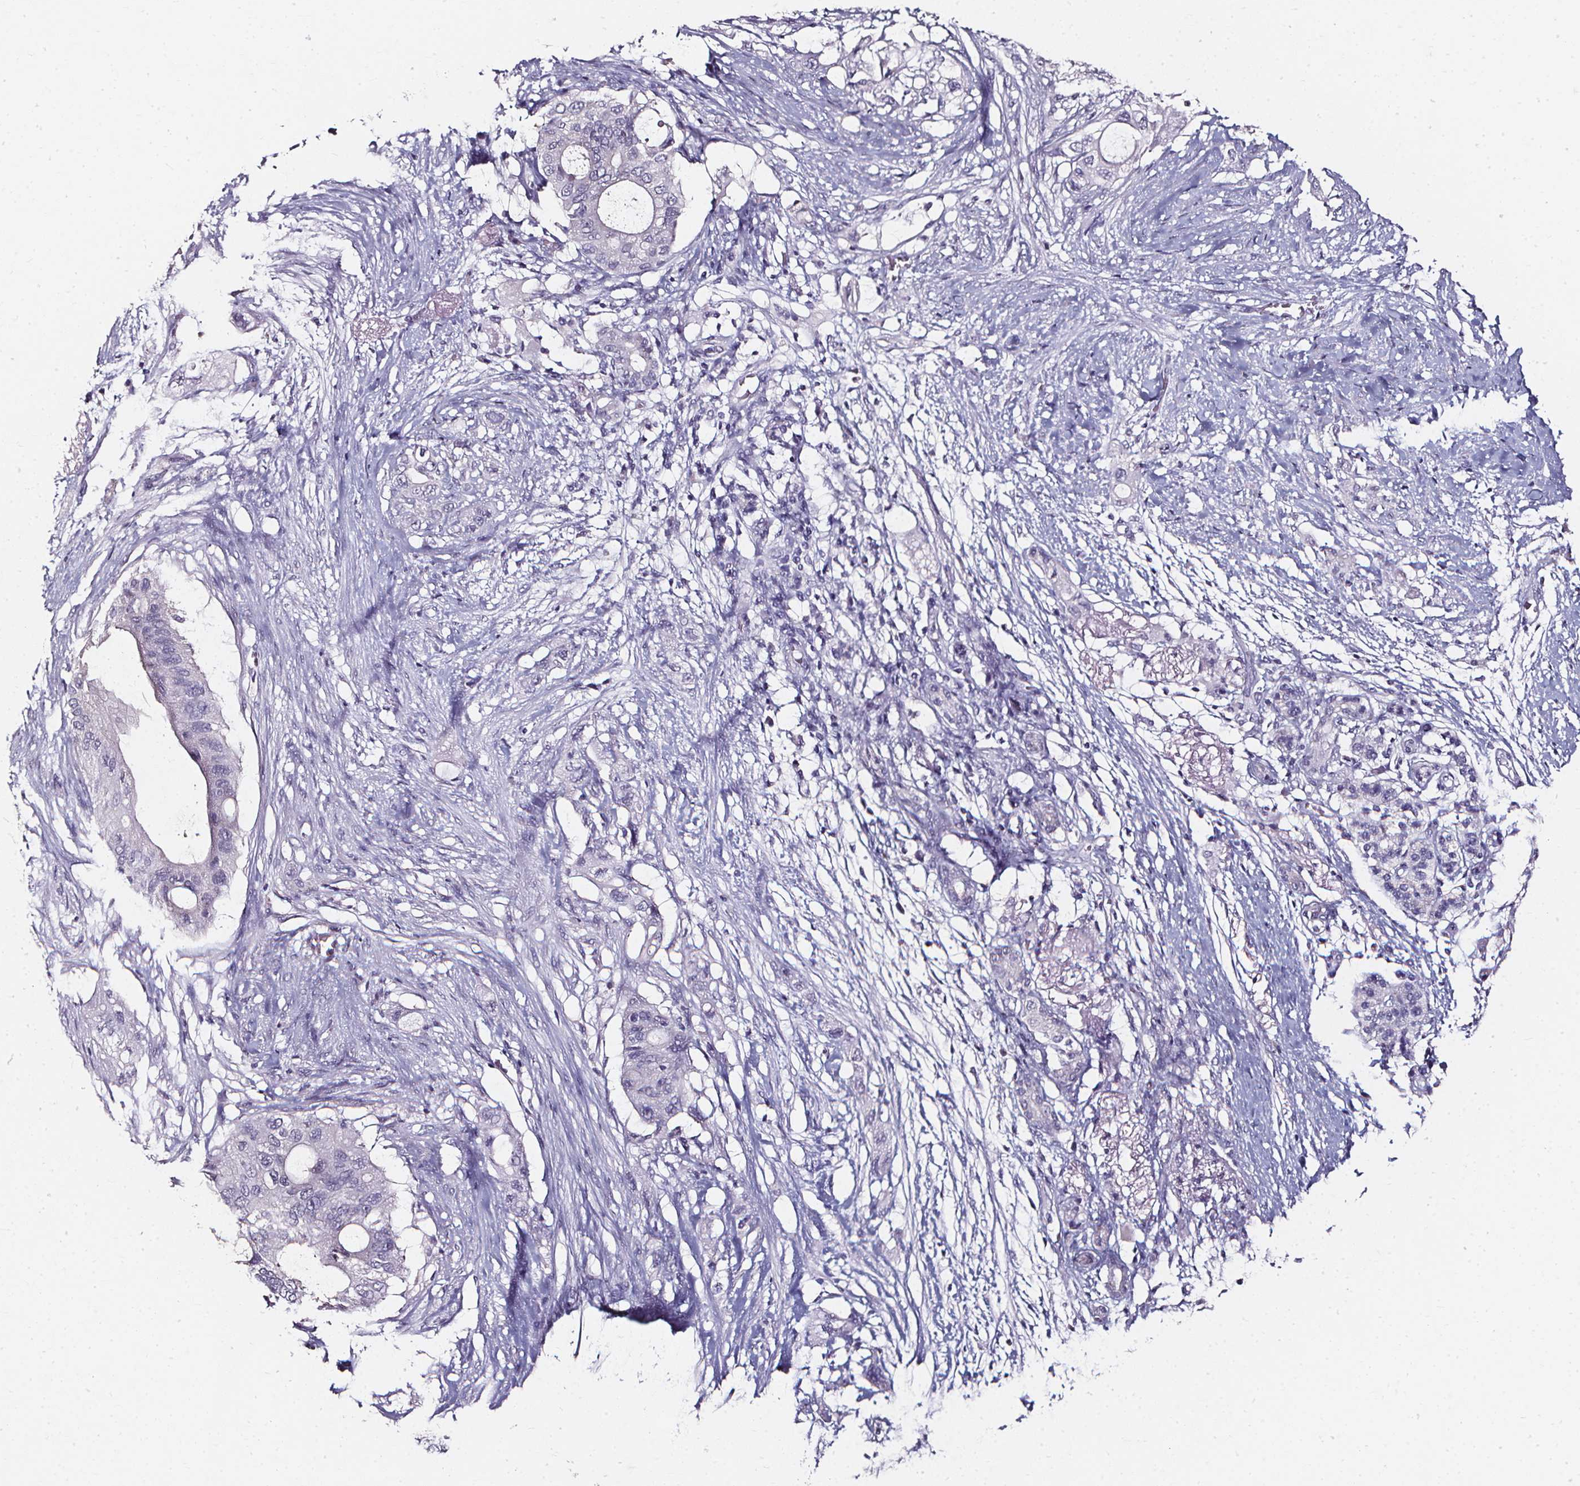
{"staining": {"intensity": "negative", "quantity": "none", "location": "none"}, "tissue": "pancreatic cancer", "cell_type": "Tumor cells", "image_type": "cancer", "snomed": [{"axis": "morphology", "description": "Adenocarcinoma, NOS"}, {"axis": "topography", "description": "Pancreas"}], "caption": "Tumor cells show no significant protein staining in pancreatic adenocarcinoma. (Stains: DAB (3,3'-diaminobenzidine) immunohistochemistry (IHC) with hematoxylin counter stain, Microscopy: brightfield microscopy at high magnification).", "gene": "DEFA5", "patient": {"sex": "female", "age": 72}}